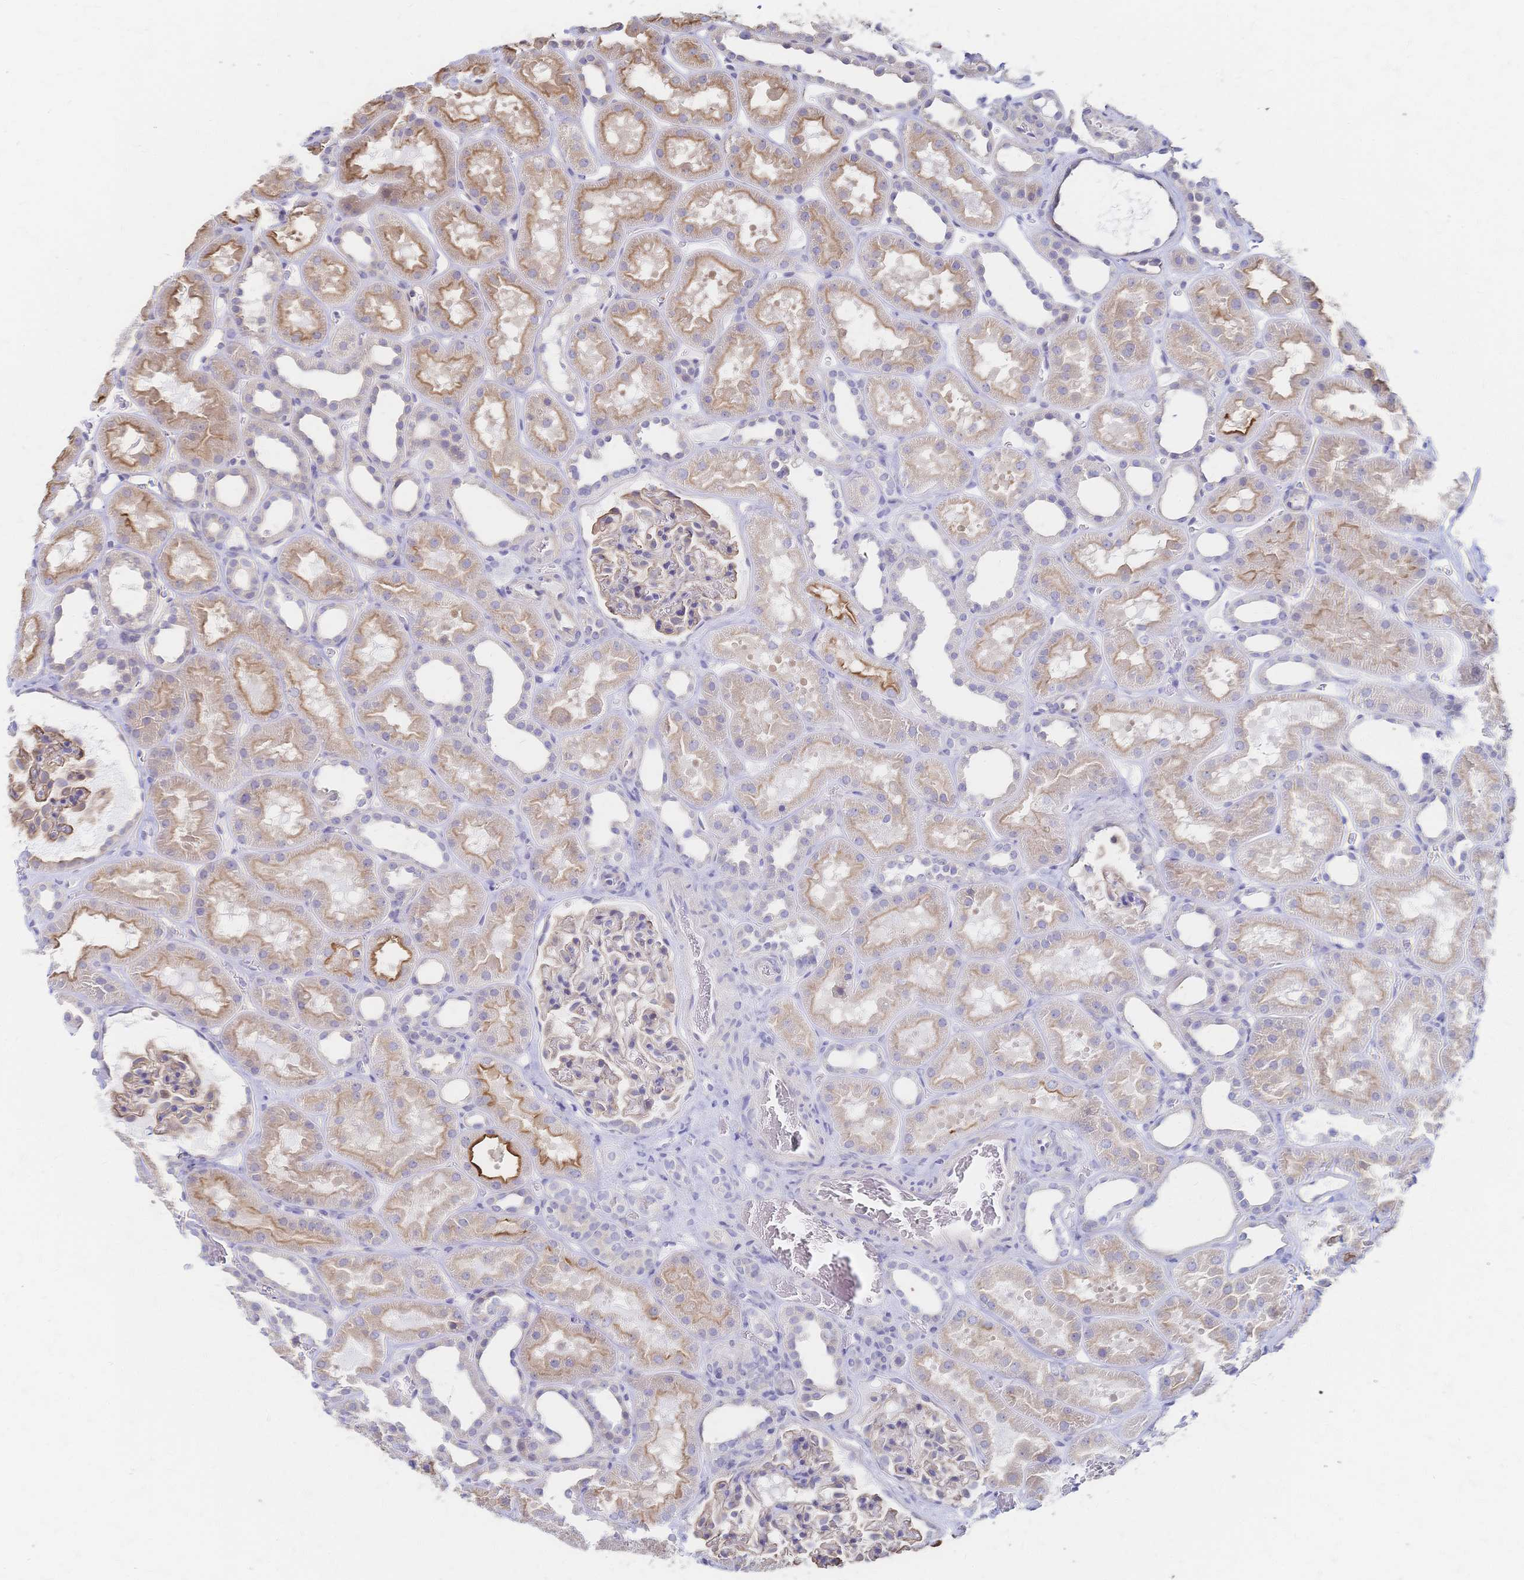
{"staining": {"intensity": "weak", "quantity": "<25%", "location": "cytoplasmic/membranous"}, "tissue": "kidney", "cell_type": "Cells in glomeruli", "image_type": "normal", "snomed": [{"axis": "morphology", "description": "Normal tissue, NOS"}, {"axis": "topography", "description": "Kidney"}], "caption": "Kidney was stained to show a protein in brown. There is no significant expression in cells in glomeruli.", "gene": "SLC5A1", "patient": {"sex": "female", "age": 41}}